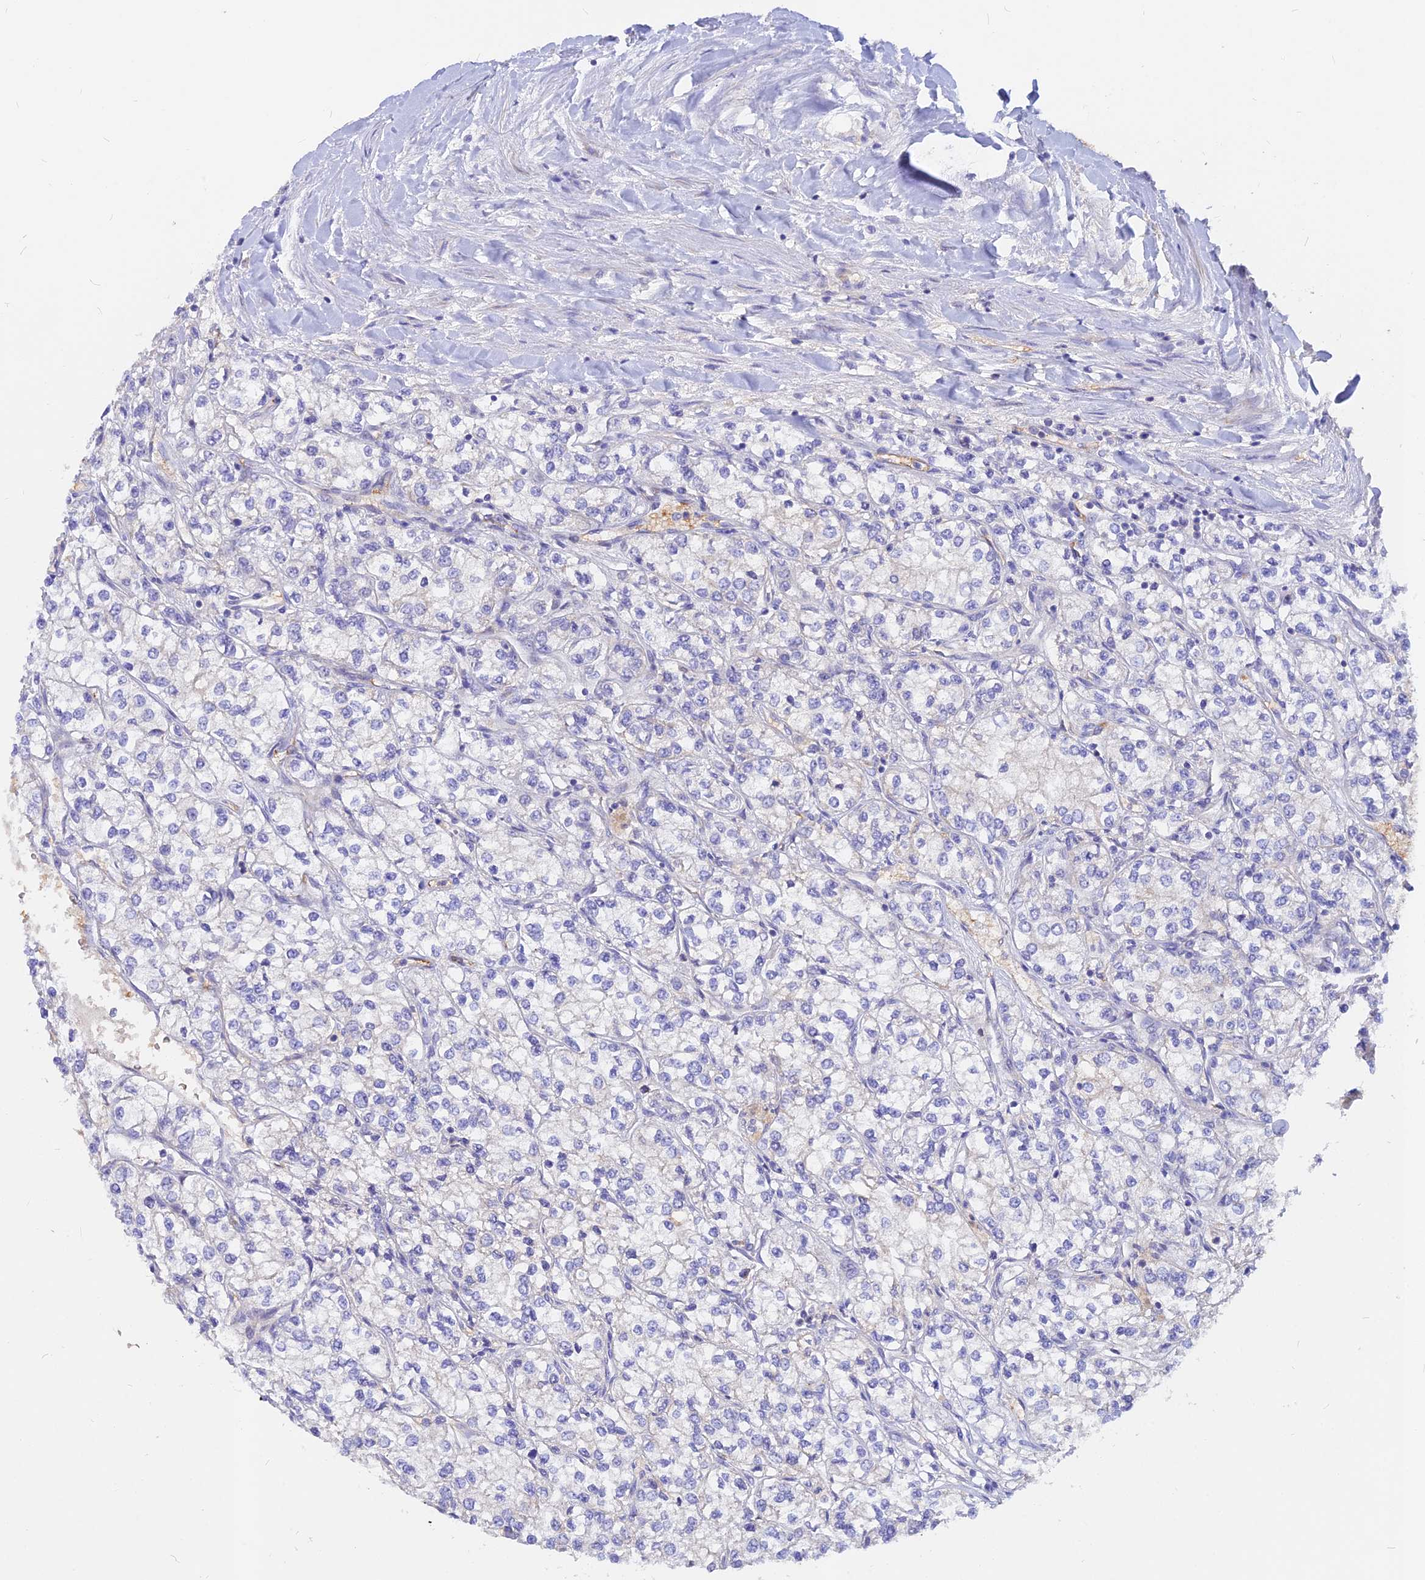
{"staining": {"intensity": "negative", "quantity": "none", "location": "none"}, "tissue": "renal cancer", "cell_type": "Tumor cells", "image_type": "cancer", "snomed": [{"axis": "morphology", "description": "Adenocarcinoma, NOS"}, {"axis": "topography", "description": "Kidney"}], "caption": "Image shows no significant protein staining in tumor cells of renal cancer. (DAB immunohistochemistry (IHC), high magnification).", "gene": "DENND2D", "patient": {"sex": "male", "age": 80}}